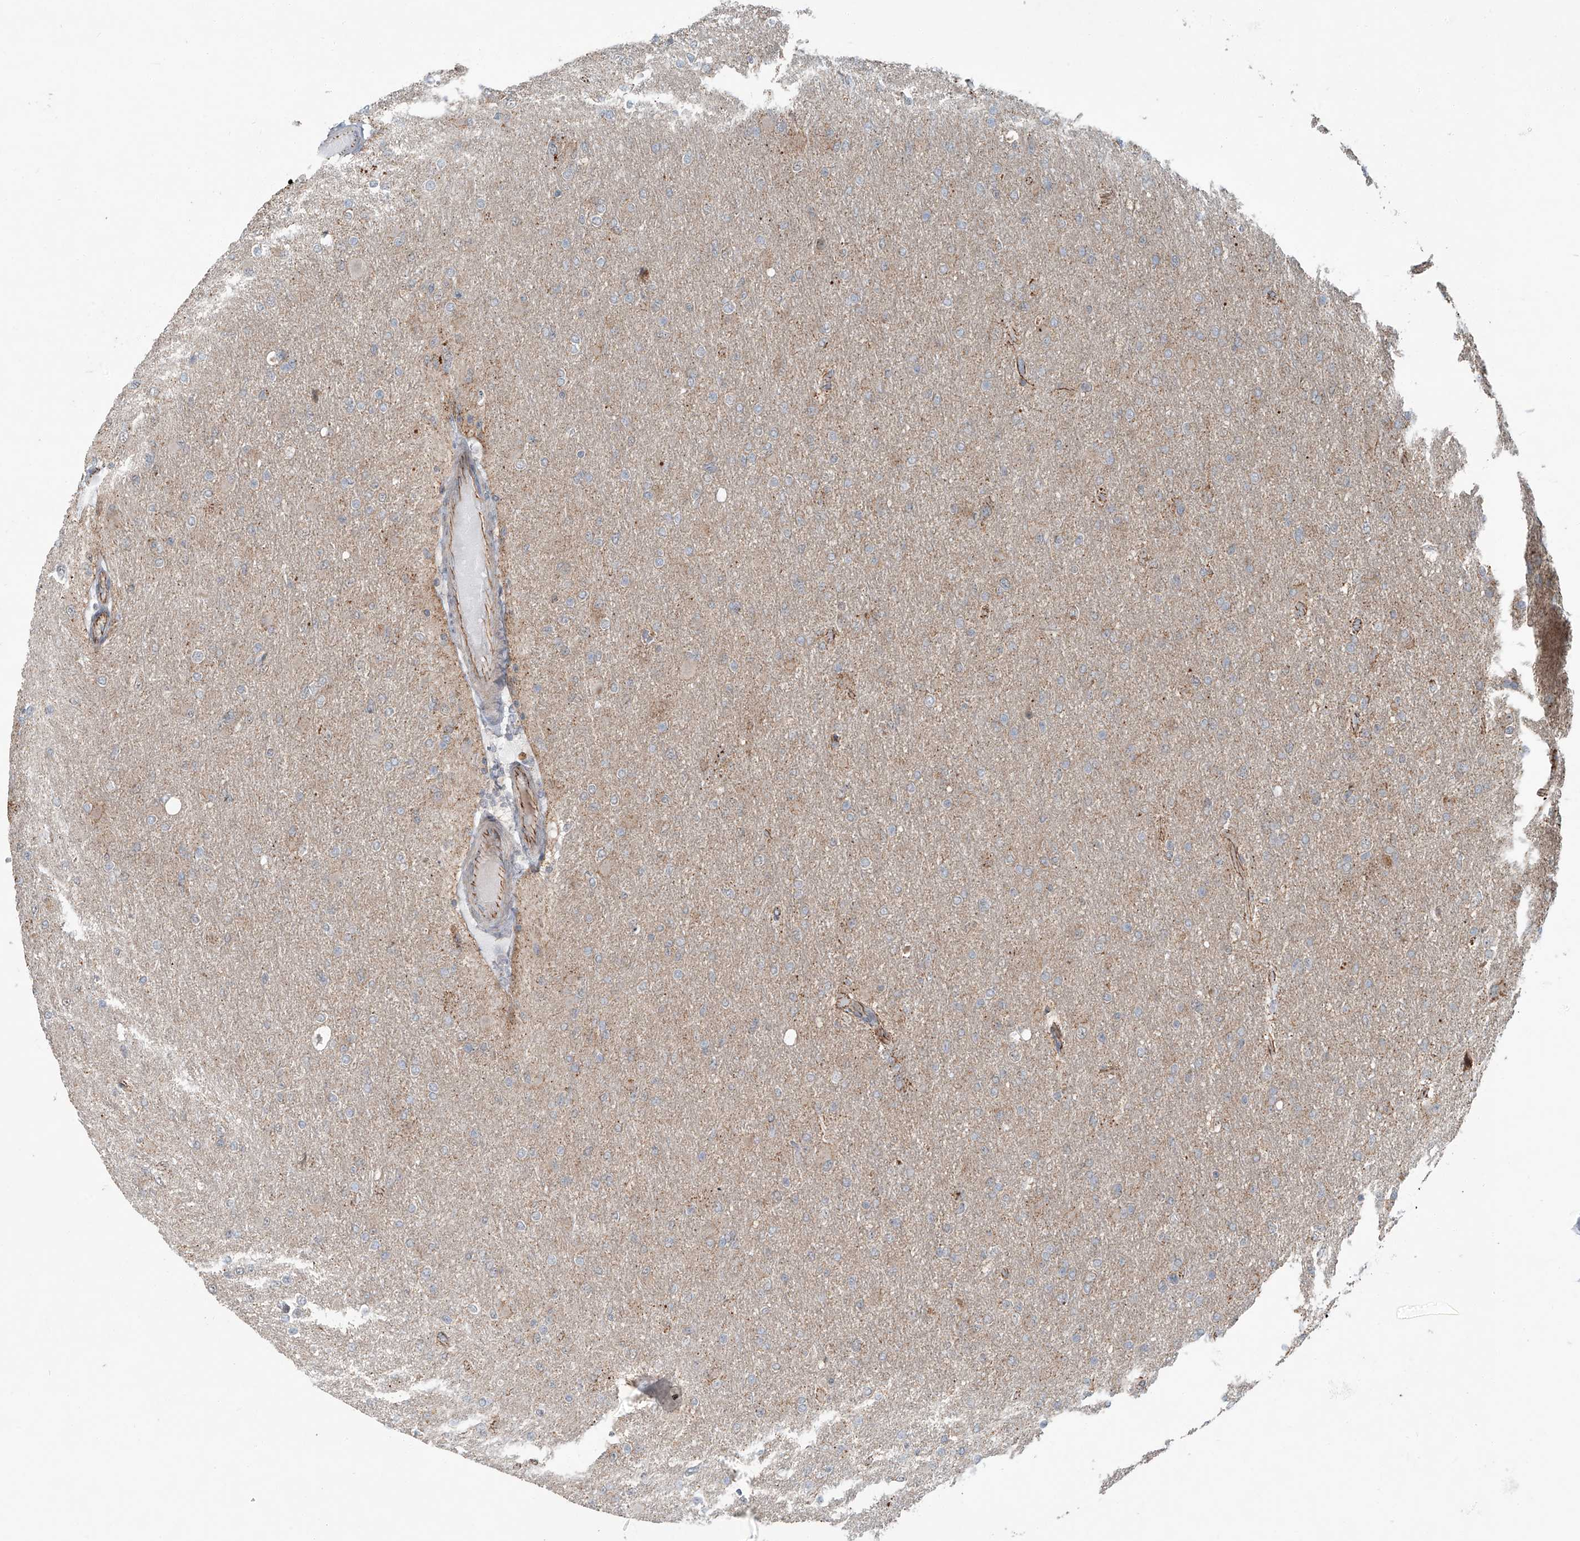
{"staining": {"intensity": "weak", "quantity": ">75%", "location": "cytoplasmic/membranous"}, "tissue": "glioma", "cell_type": "Tumor cells", "image_type": "cancer", "snomed": [{"axis": "morphology", "description": "Glioma, malignant, High grade"}, {"axis": "topography", "description": "Cerebral cortex"}], "caption": "Immunohistochemical staining of human malignant glioma (high-grade) reveals low levels of weak cytoplasmic/membranous protein expression in approximately >75% of tumor cells. (Brightfield microscopy of DAB IHC at high magnification).", "gene": "ZNF16", "patient": {"sex": "female", "age": 36}}